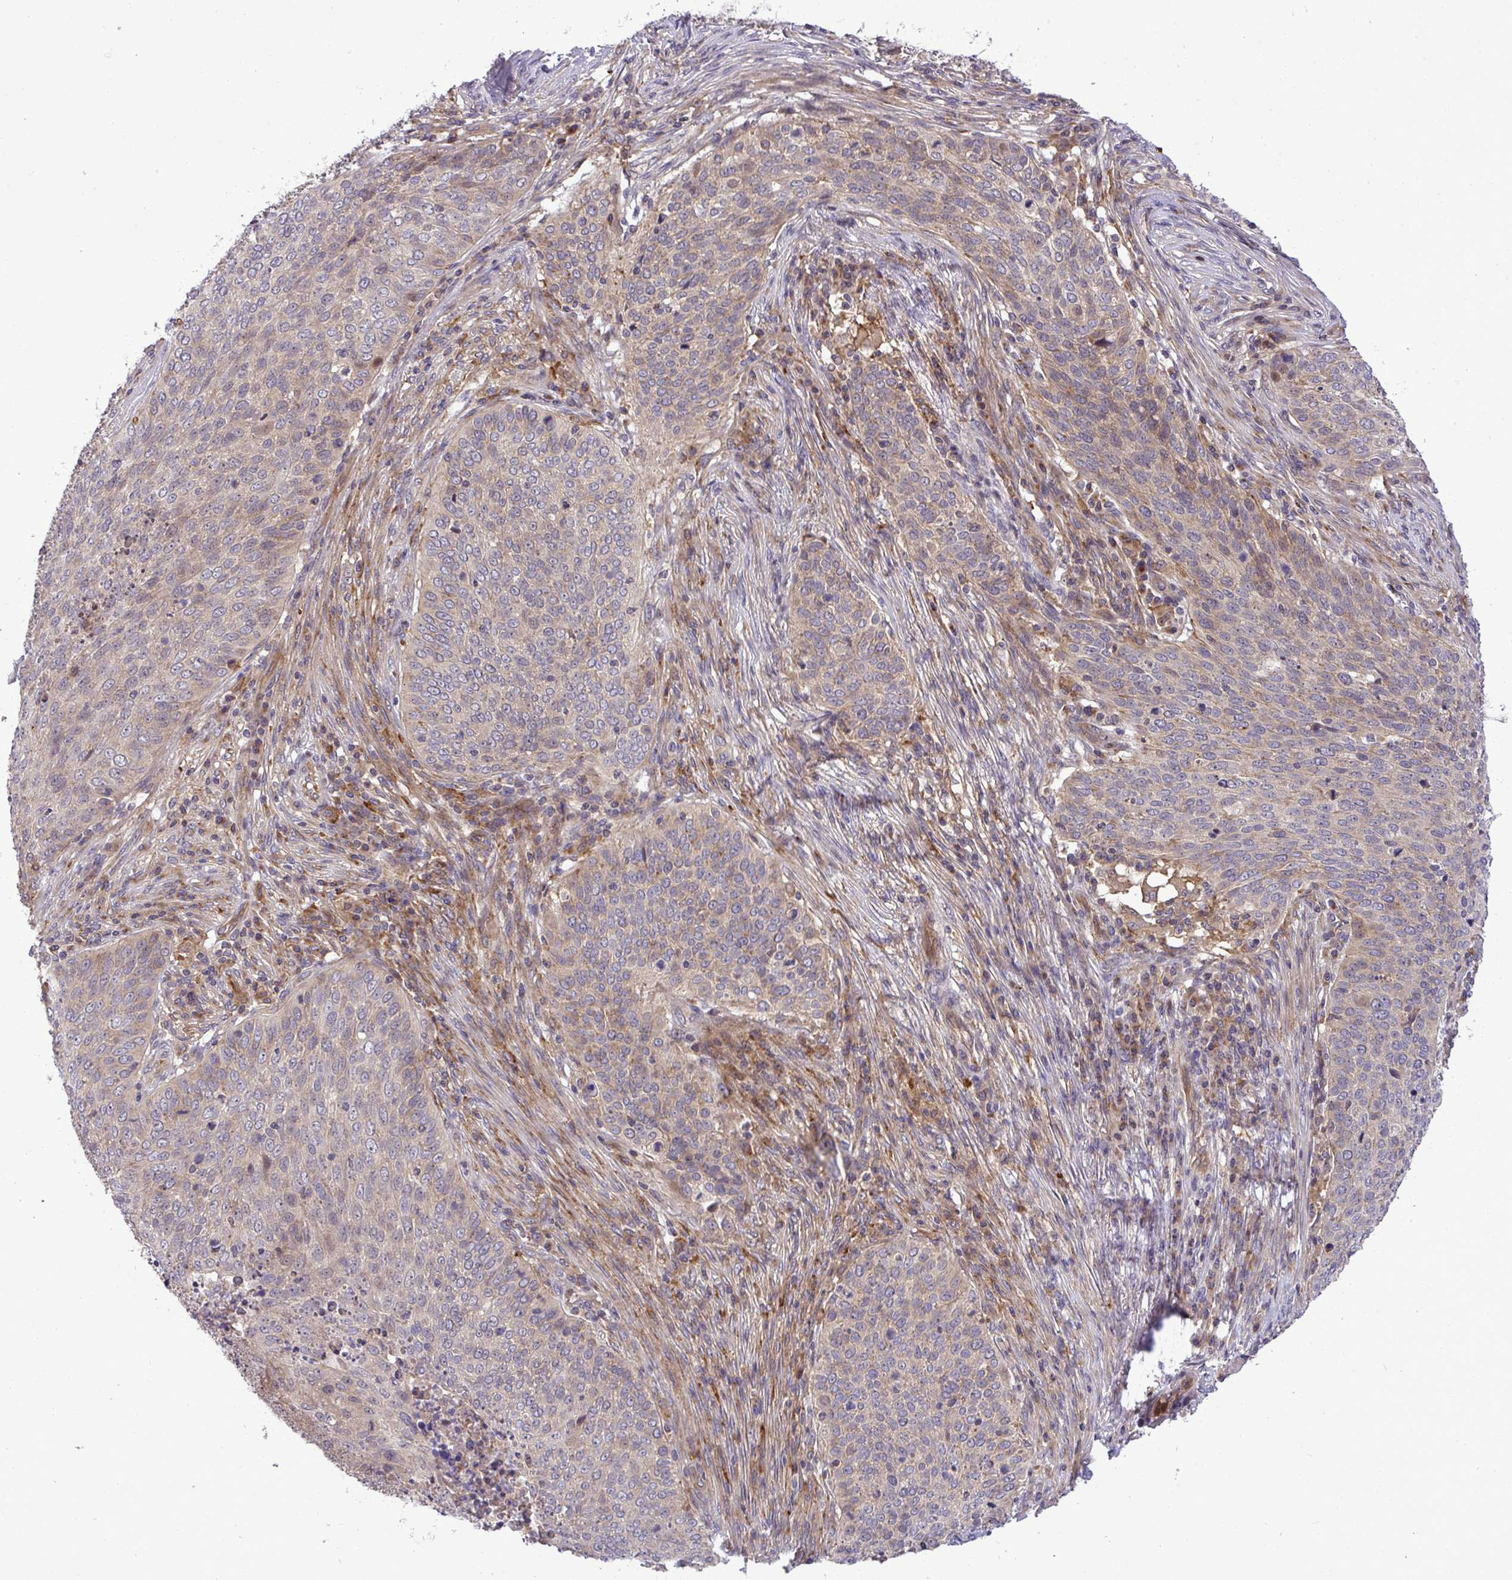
{"staining": {"intensity": "moderate", "quantity": "<25%", "location": "cytoplasmic/membranous"}, "tissue": "lung cancer", "cell_type": "Tumor cells", "image_type": "cancer", "snomed": [{"axis": "morphology", "description": "Squamous cell carcinoma, NOS"}, {"axis": "topography", "description": "Lung"}], "caption": "Immunohistochemistry (DAB (3,3'-diaminobenzidine)) staining of human squamous cell carcinoma (lung) reveals moderate cytoplasmic/membranous protein expression in approximately <25% of tumor cells.", "gene": "SLC9A6", "patient": {"sex": "male", "age": 63}}